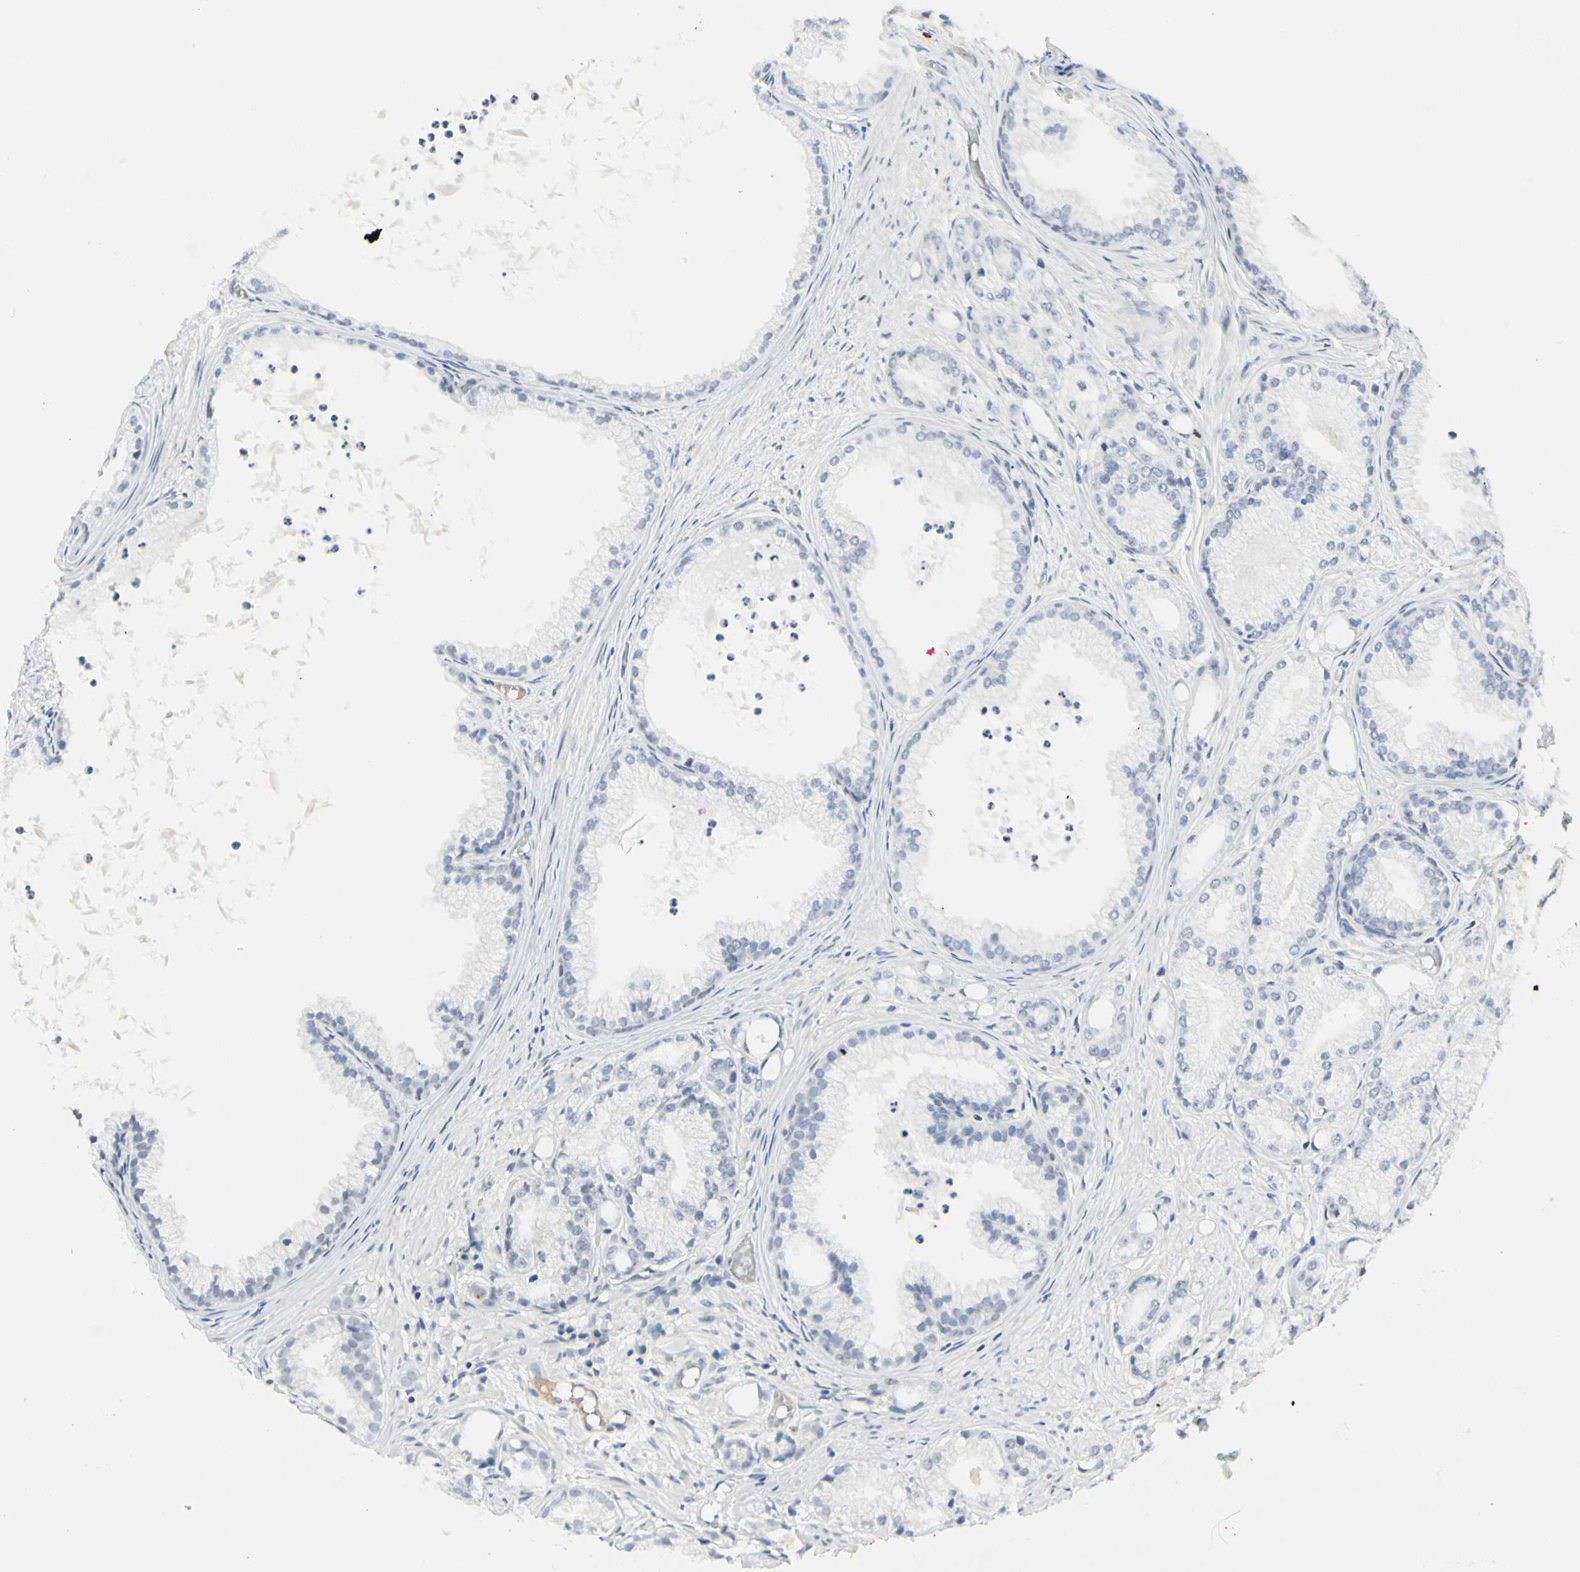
{"staining": {"intensity": "negative", "quantity": "none", "location": "none"}, "tissue": "prostate cancer", "cell_type": "Tumor cells", "image_type": "cancer", "snomed": [{"axis": "morphology", "description": "Adenocarcinoma, Low grade"}, {"axis": "topography", "description": "Prostate"}], "caption": "Immunohistochemical staining of human prostate cancer (low-grade adenocarcinoma) exhibits no significant staining in tumor cells. (DAB IHC with hematoxylin counter stain).", "gene": "PITX1", "patient": {"sex": "male", "age": 72}}